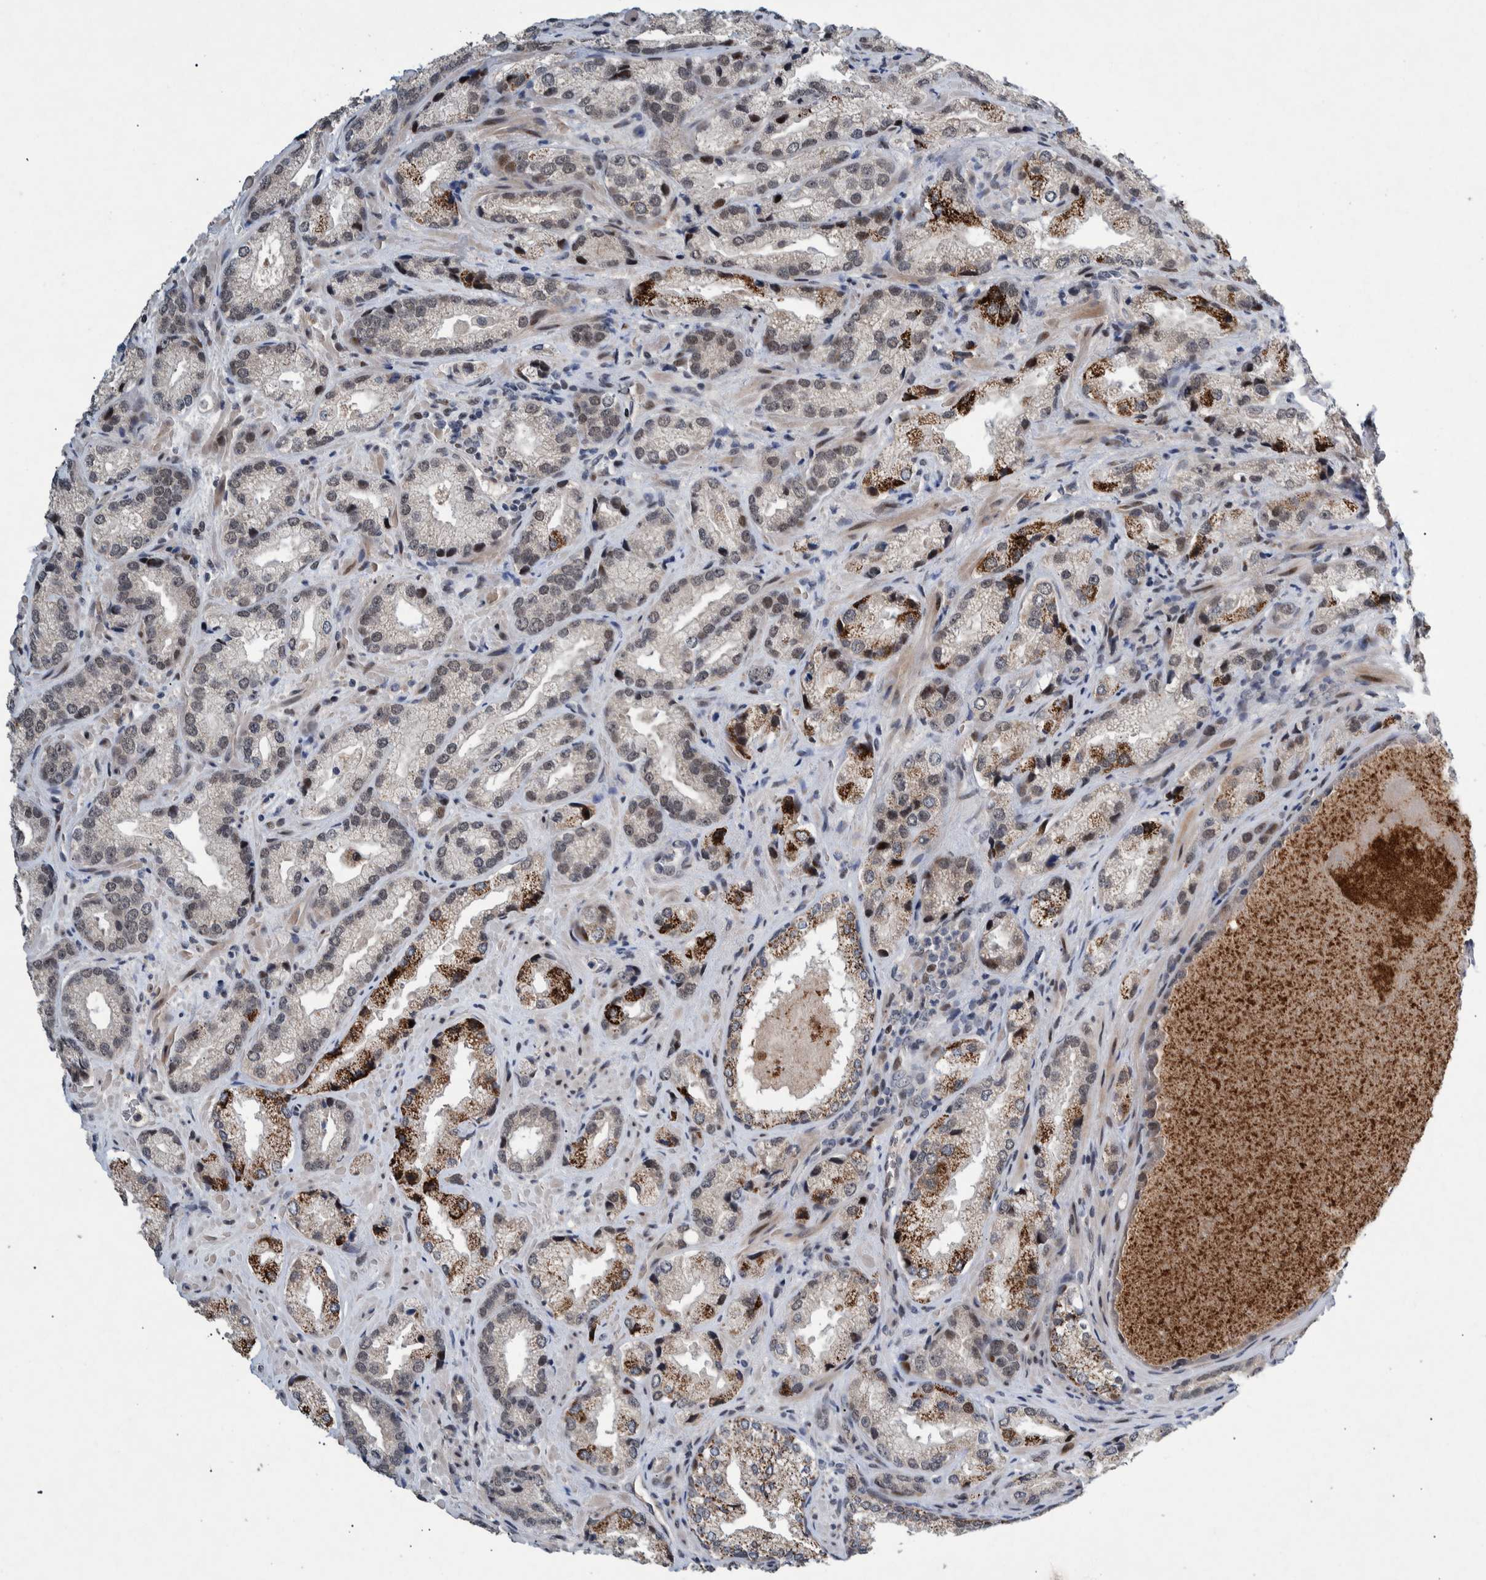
{"staining": {"intensity": "weak", "quantity": ">75%", "location": "cytoplasmic/membranous,nuclear"}, "tissue": "prostate cancer", "cell_type": "Tumor cells", "image_type": "cancer", "snomed": [{"axis": "morphology", "description": "Adenocarcinoma, High grade"}, {"axis": "topography", "description": "Prostate"}], "caption": "IHC of prostate cancer exhibits low levels of weak cytoplasmic/membranous and nuclear expression in about >75% of tumor cells.", "gene": "ESRP1", "patient": {"sex": "male", "age": 63}}